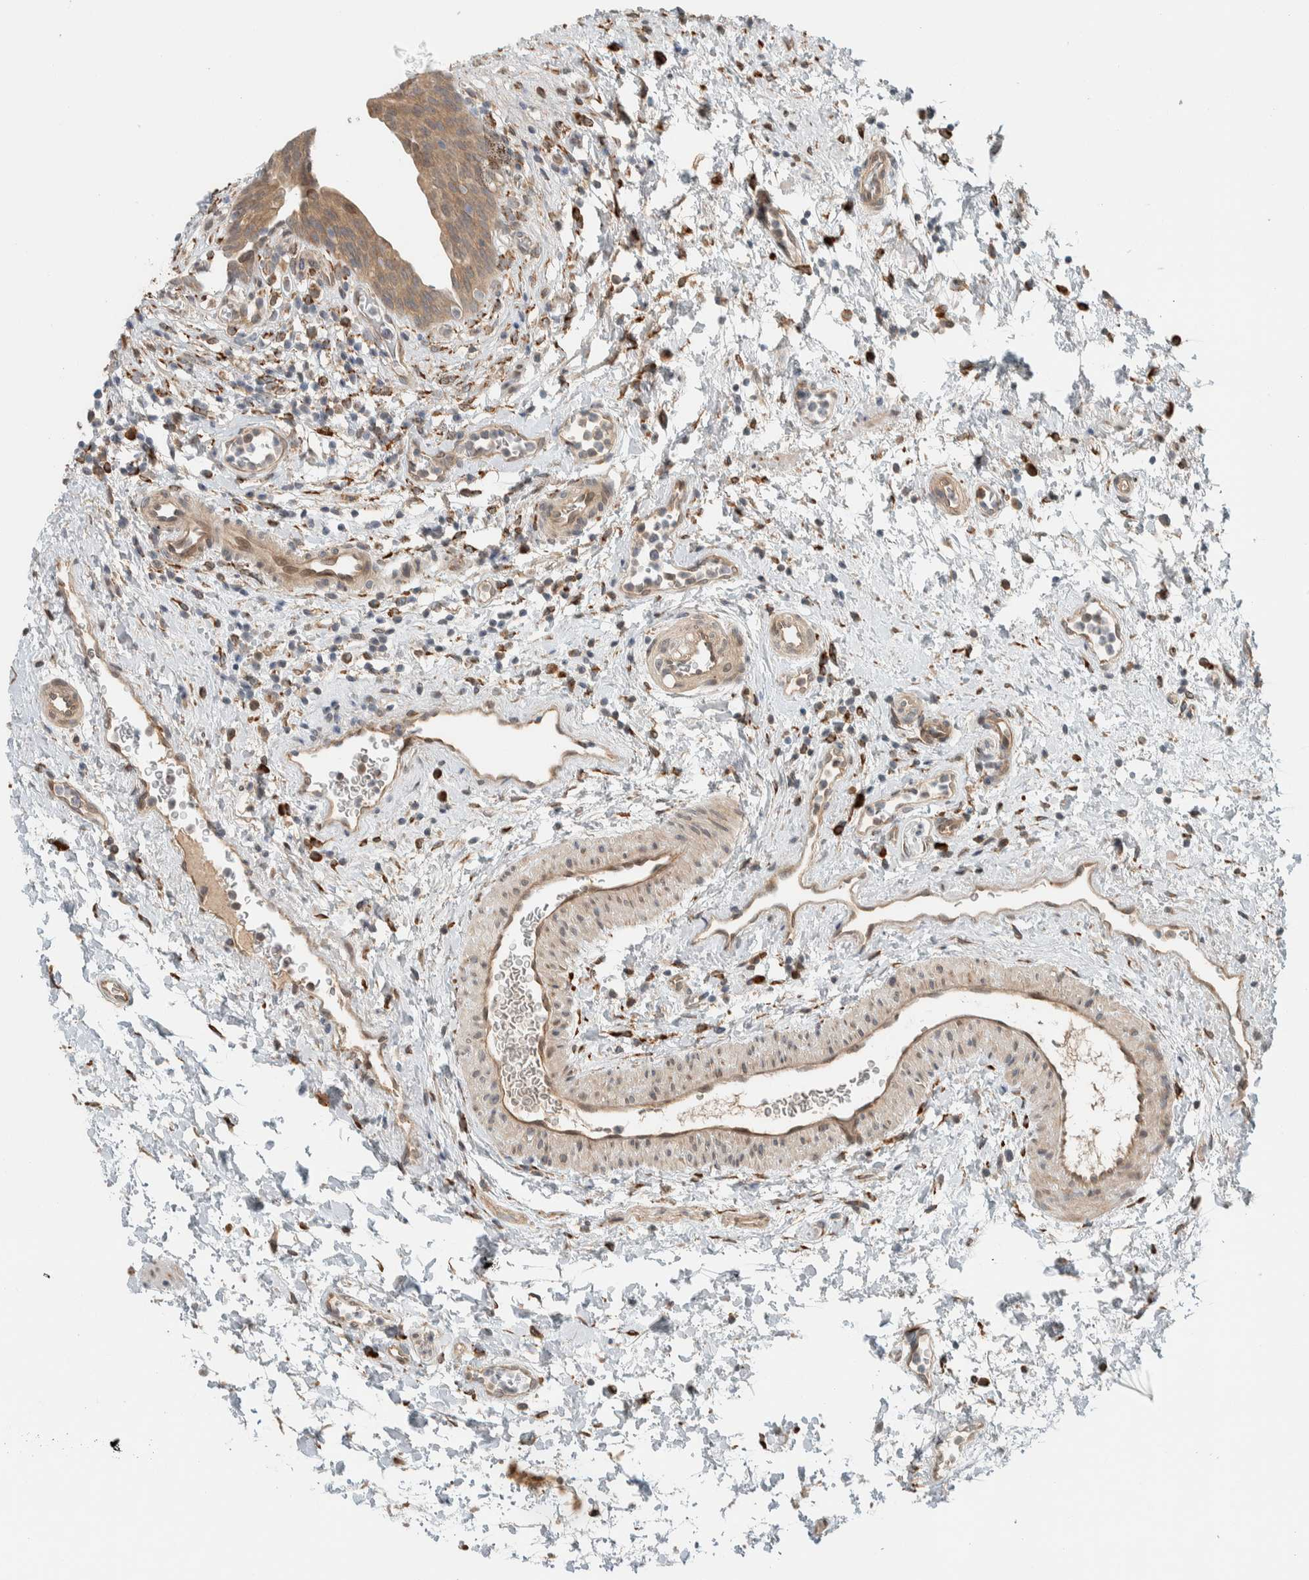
{"staining": {"intensity": "moderate", "quantity": ">75%", "location": "cytoplasmic/membranous"}, "tissue": "urinary bladder", "cell_type": "Urothelial cells", "image_type": "normal", "snomed": [{"axis": "morphology", "description": "Normal tissue, NOS"}, {"axis": "topography", "description": "Urinary bladder"}], "caption": "Immunohistochemistry staining of normal urinary bladder, which exhibits medium levels of moderate cytoplasmic/membranous expression in approximately >75% of urothelial cells indicating moderate cytoplasmic/membranous protein staining. The staining was performed using DAB (brown) for protein detection and nuclei were counterstained in hematoxylin (blue).", "gene": "CTBP2", "patient": {"sex": "male", "age": 37}}